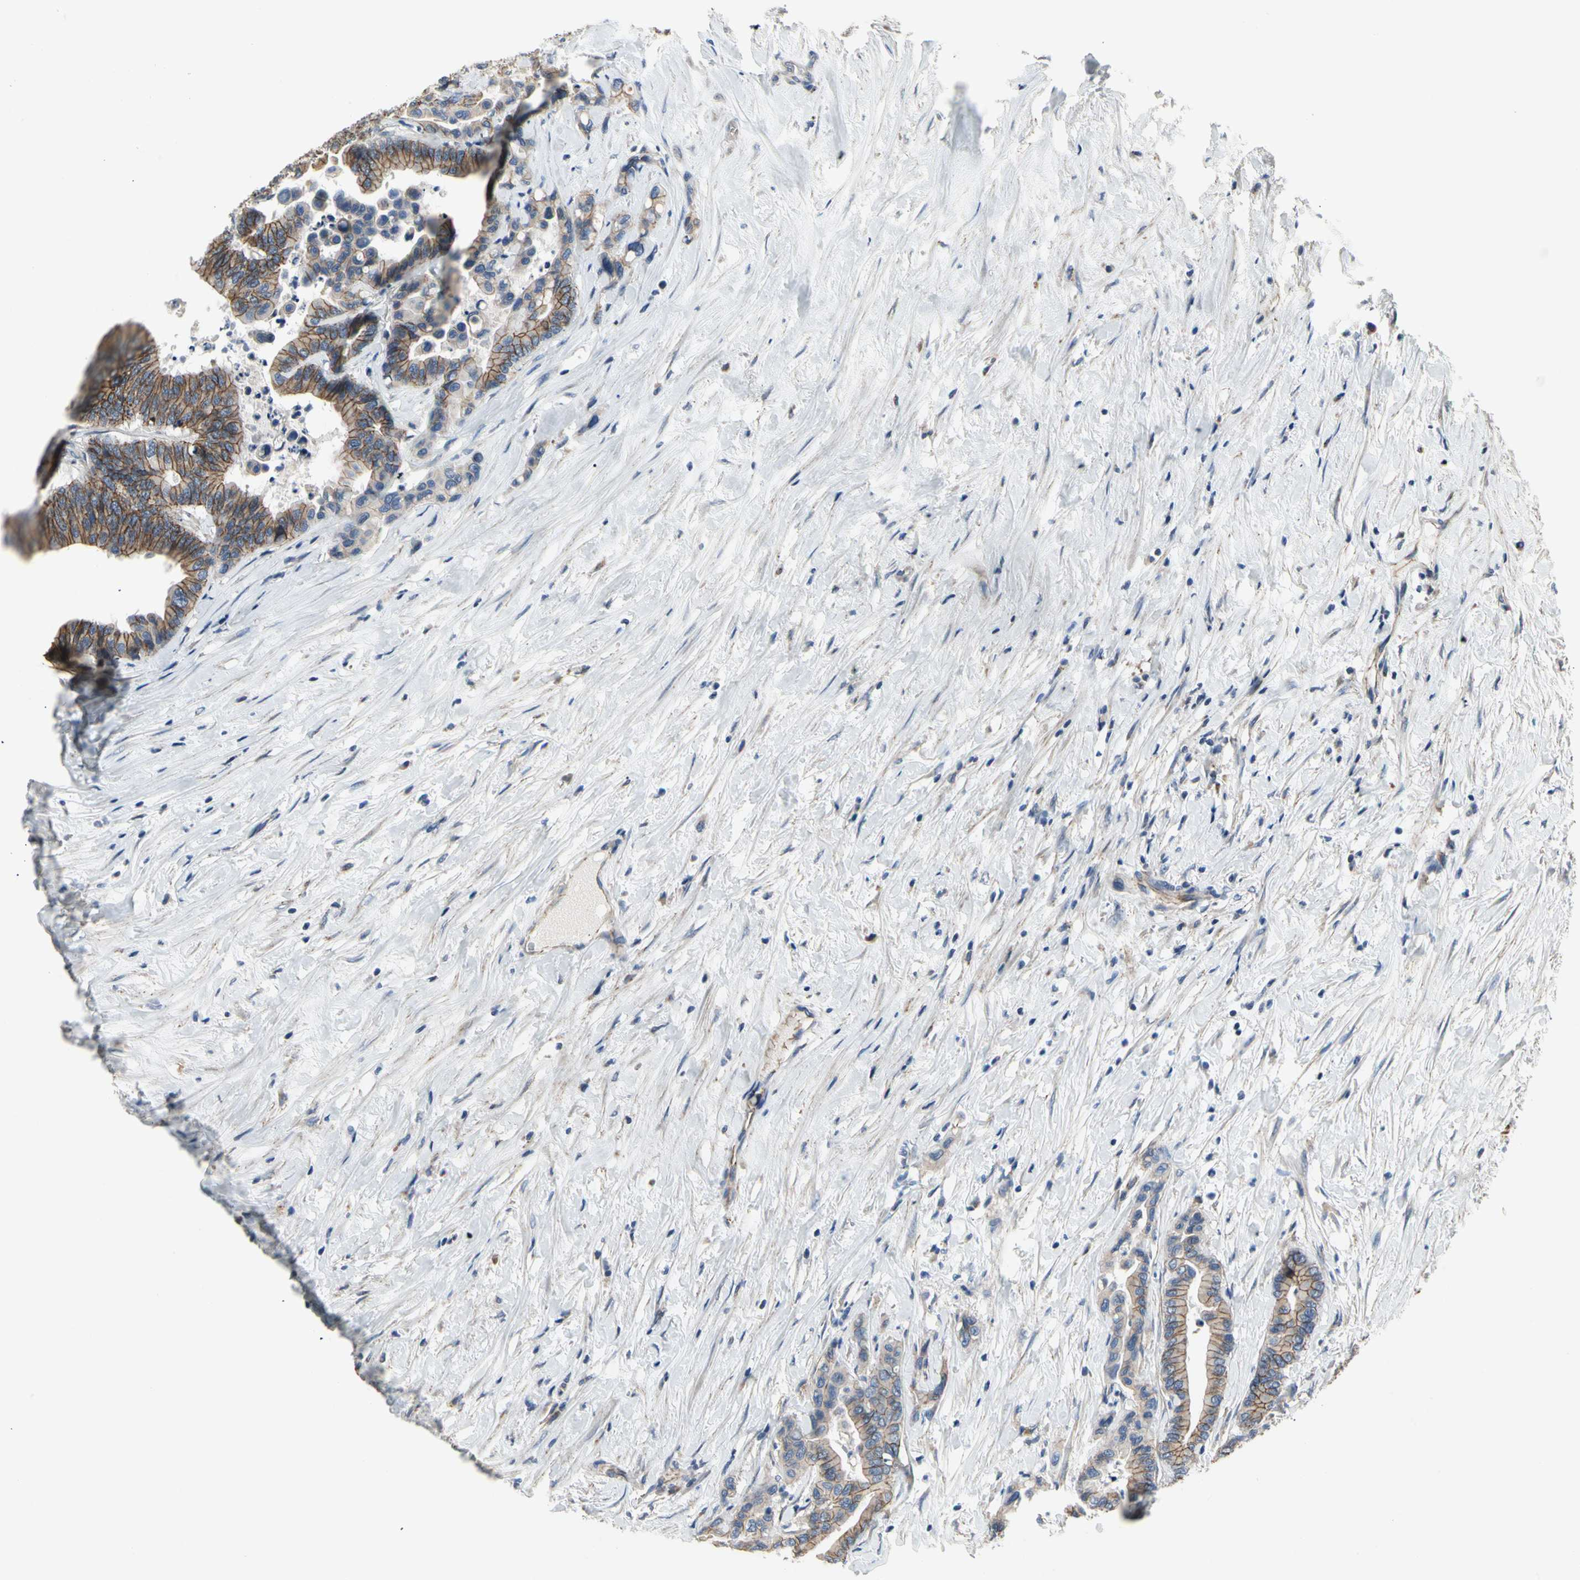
{"staining": {"intensity": "moderate", "quantity": ">75%", "location": "cytoplasmic/membranous"}, "tissue": "colorectal cancer", "cell_type": "Tumor cells", "image_type": "cancer", "snomed": [{"axis": "morphology", "description": "Normal tissue, NOS"}, {"axis": "morphology", "description": "Adenocarcinoma, NOS"}, {"axis": "topography", "description": "Colon"}], "caption": "IHC (DAB (3,3'-diaminobenzidine)) staining of human colorectal adenocarcinoma displays moderate cytoplasmic/membranous protein positivity in about >75% of tumor cells. Nuclei are stained in blue.", "gene": "LGR6", "patient": {"sex": "male", "age": 82}}